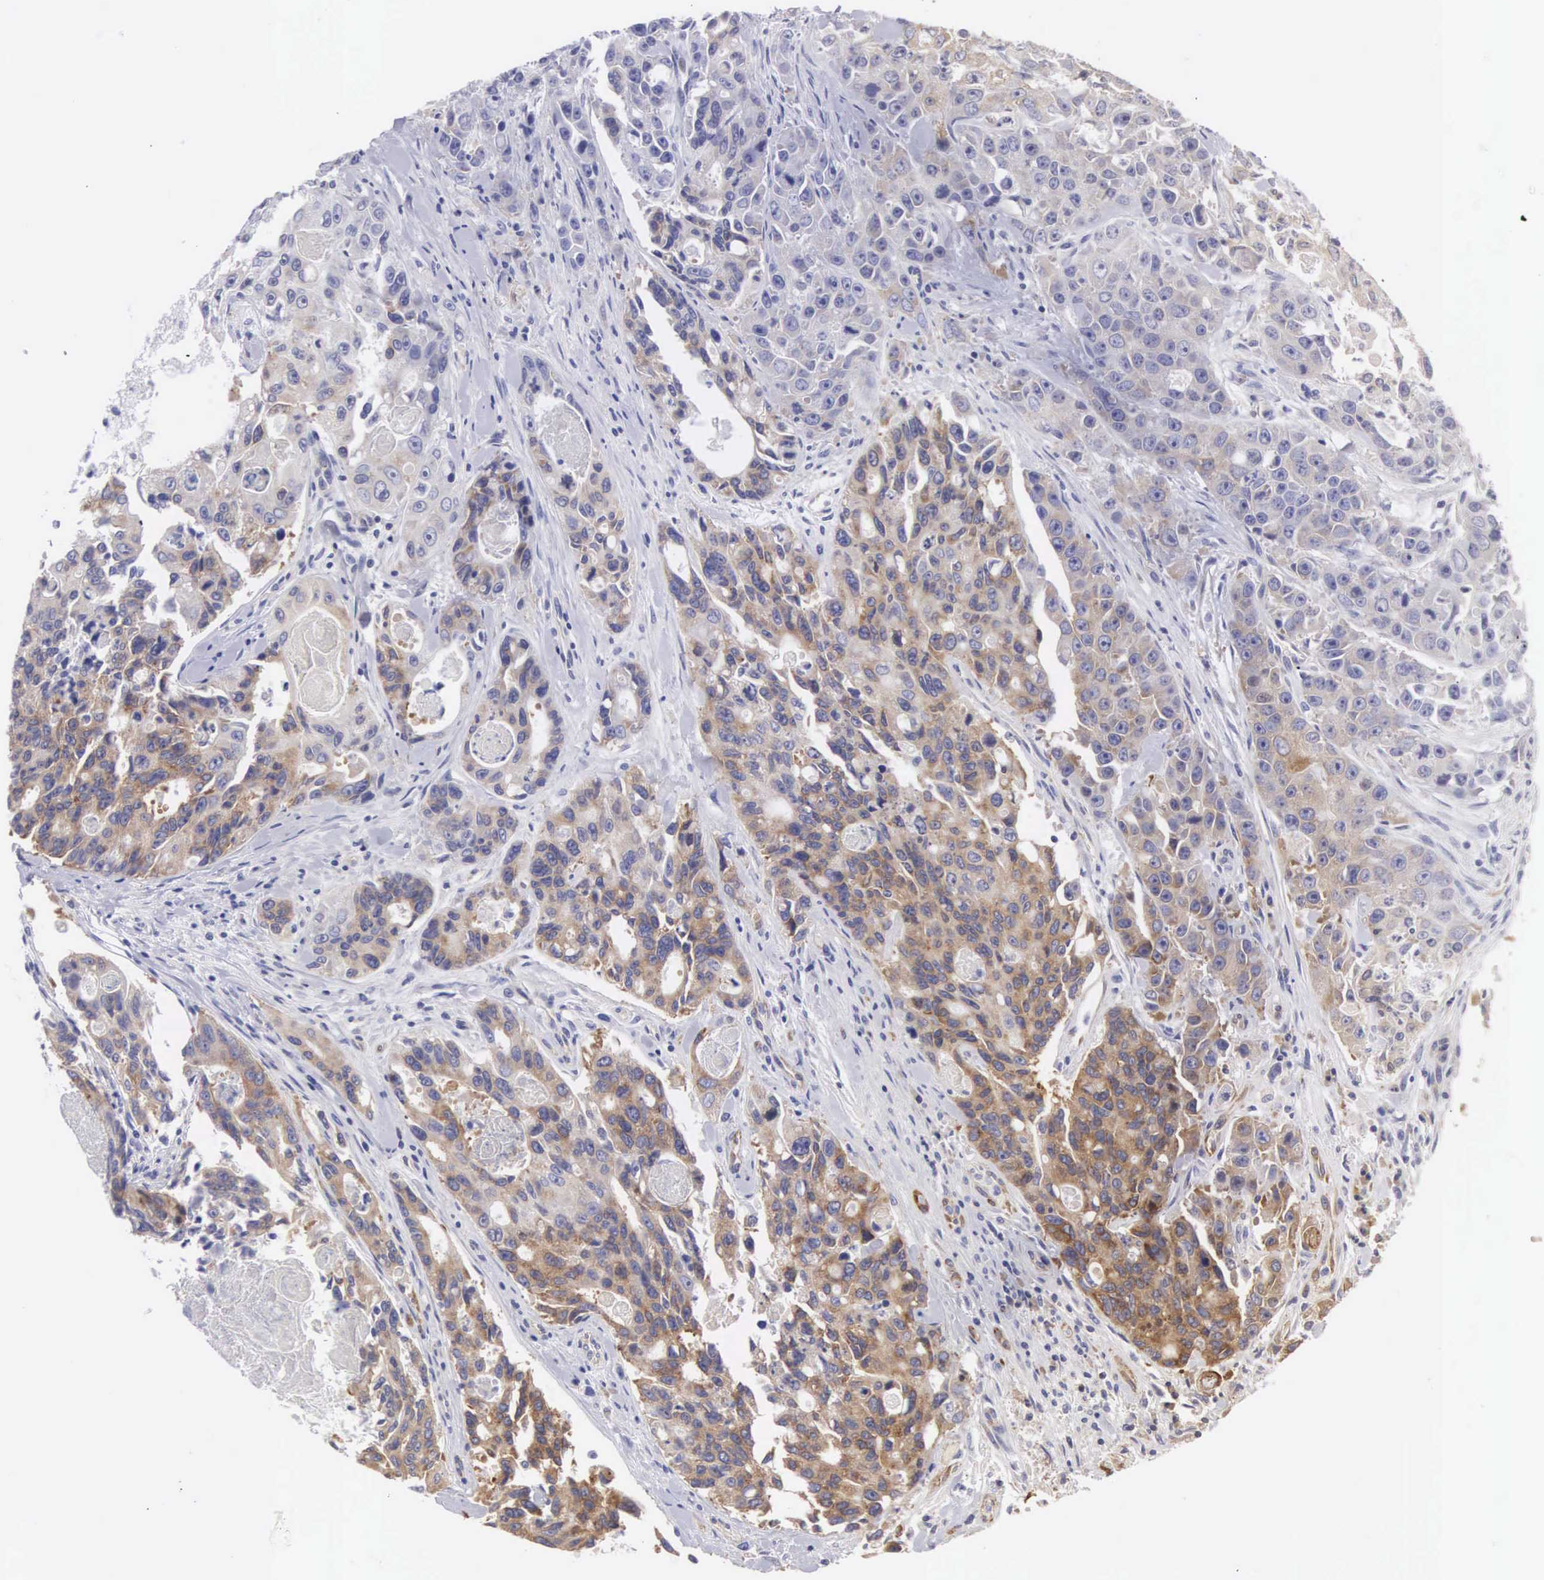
{"staining": {"intensity": "moderate", "quantity": "25%-75%", "location": "cytoplasmic/membranous"}, "tissue": "colorectal cancer", "cell_type": "Tumor cells", "image_type": "cancer", "snomed": [{"axis": "morphology", "description": "Adenocarcinoma, NOS"}, {"axis": "topography", "description": "Colon"}], "caption": "Immunohistochemical staining of human colorectal cancer (adenocarcinoma) exhibits medium levels of moderate cytoplasmic/membranous protein positivity in about 25%-75% of tumor cells.", "gene": "OSBPL3", "patient": {"sex": "female", "age": 86}}